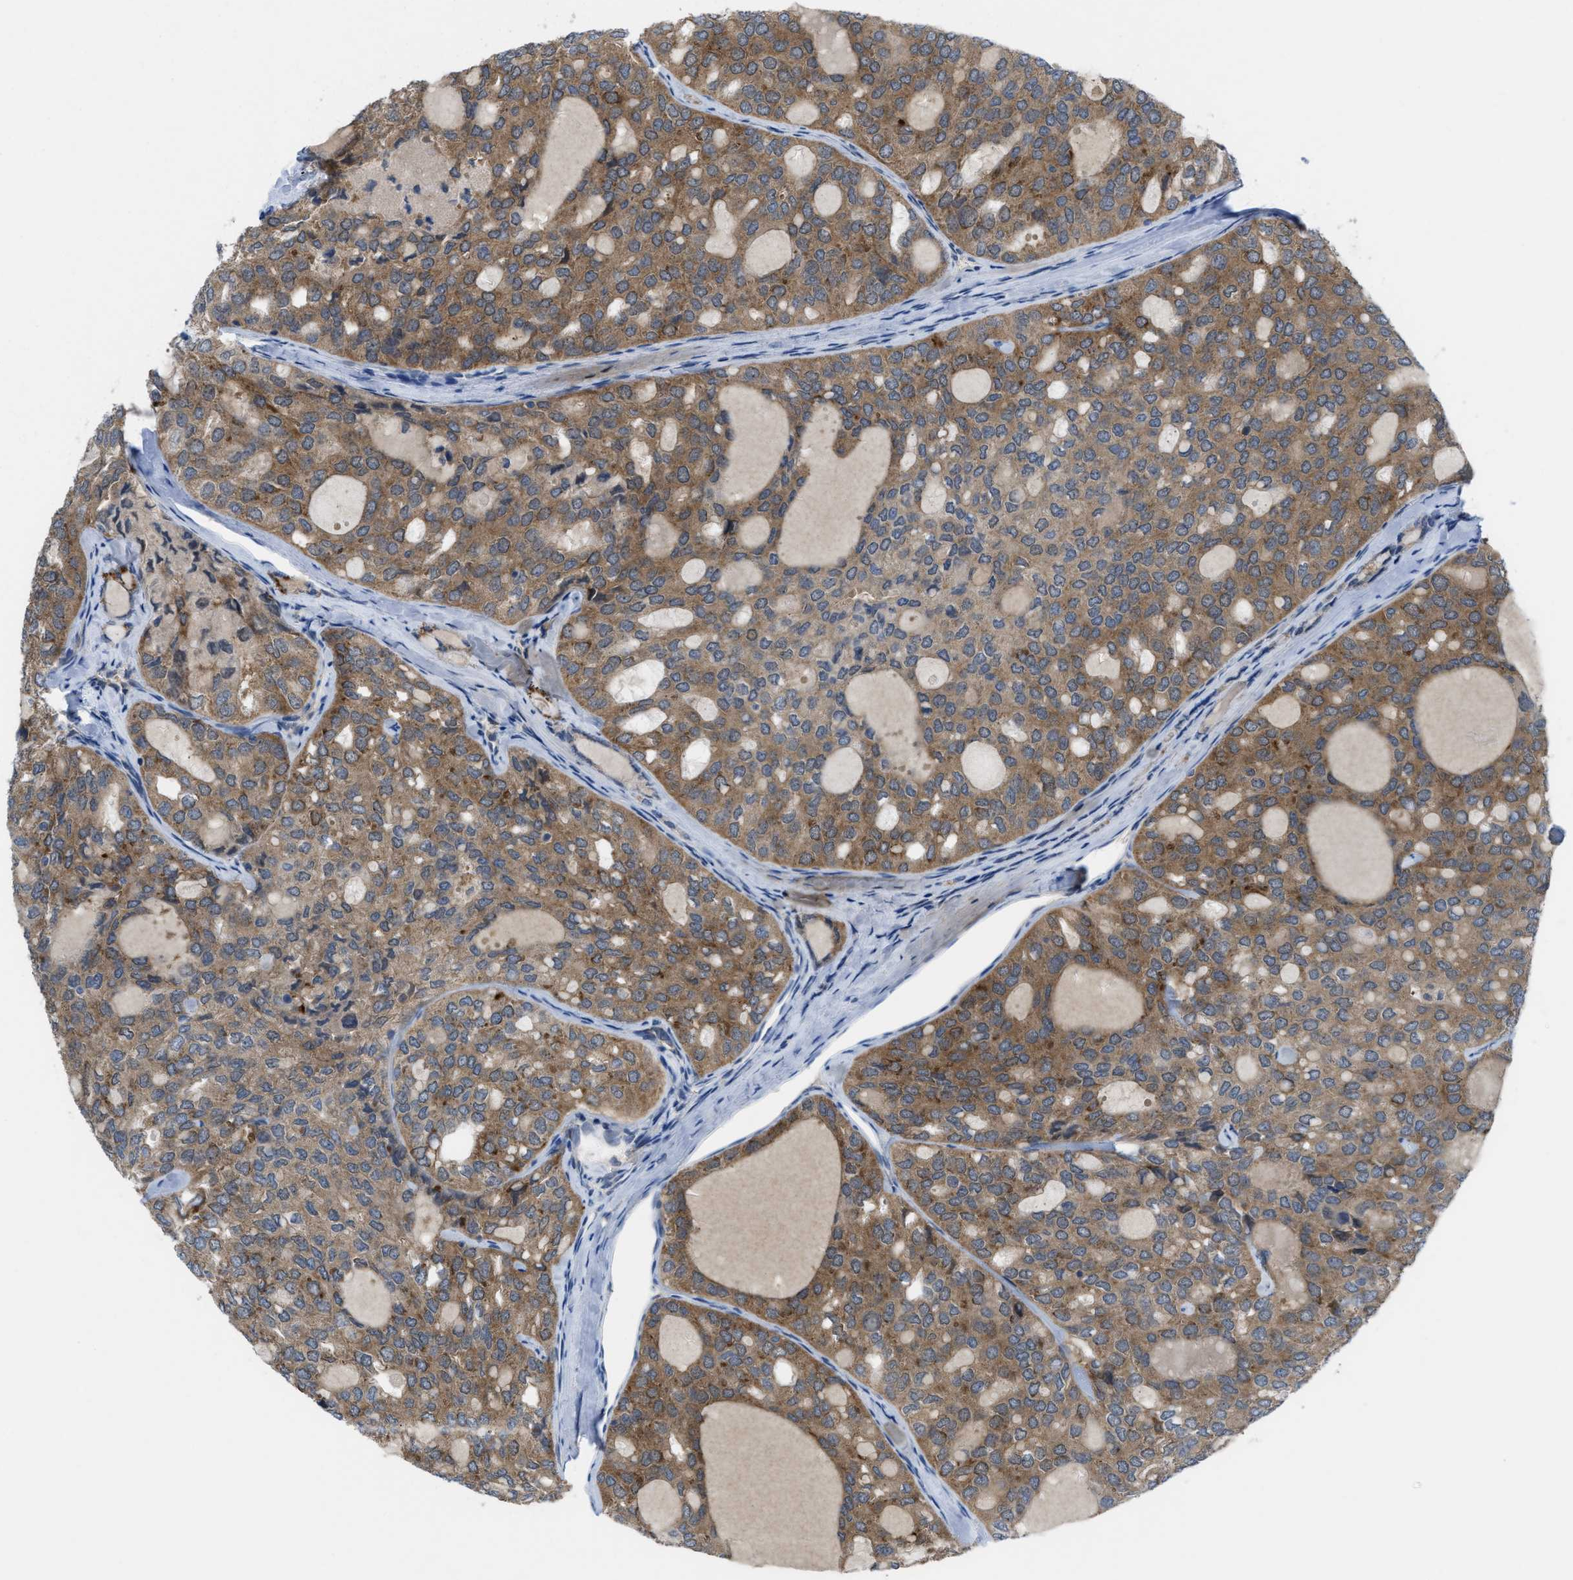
{"staining": {"intensity": "moderate", "quantity": ">75%", "location": "cytoplasmic/membranous"}, "tissue": "thyroid cancer", "cell_type": "Tumor cells", "image_type": "cancer", "snomed": [{"axis": "morphology", "description": "Follicular adenoma carcinoma, NOS"}, {"axis": "topography", "description": "Thyroid gland"}], "caption": "An IHC micrograph of tumor tissue is shown. Protein staining in brown highlights moderate cytoplasmic/membranous positivity in thyroid cancer within tumor cells. Nuclei are stained in blue.", "gene": "BAZ2B", "patient": {"sex": "male", "age": 75}}